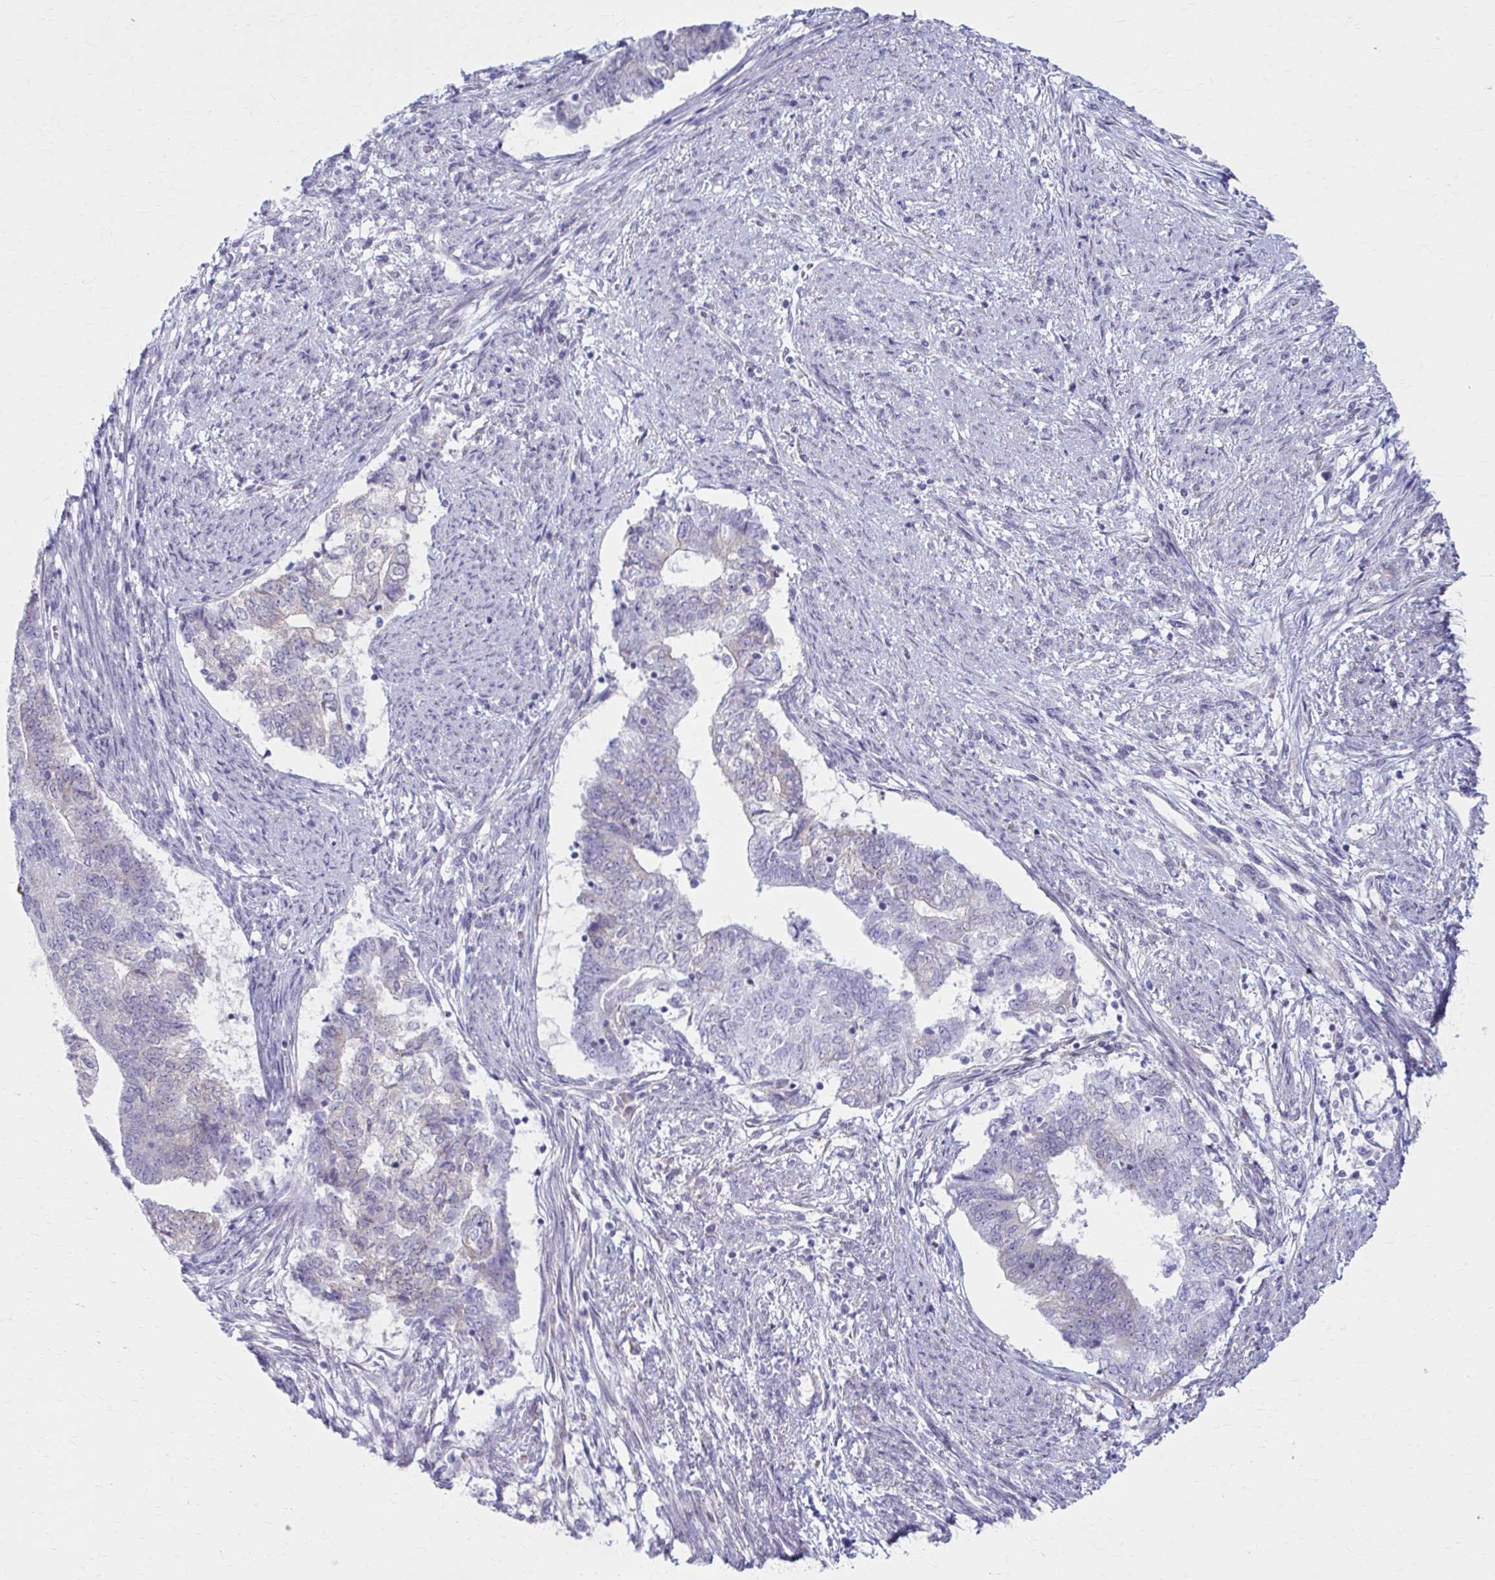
{"staining": {"intensity": "negative", "quantity": "none", "location": "none"}, "tissue": "endometrial cancer", "cell_type": "Tumor cells", "image_type": "cancer", "snomed": [{"axis": "morphology", "description": "Adenocarcinoma, NOS"}, {"axis": "topography", "description": "Endometrium"}], "caption": "Immunohistochemistry histopathology image of endometrial cancer (adenocarcinoma) stained for a protein (brown), which shows no expression in tumor cells.", "gene": "PRKRA", "patient": {"sex": "female", "age": 65}}